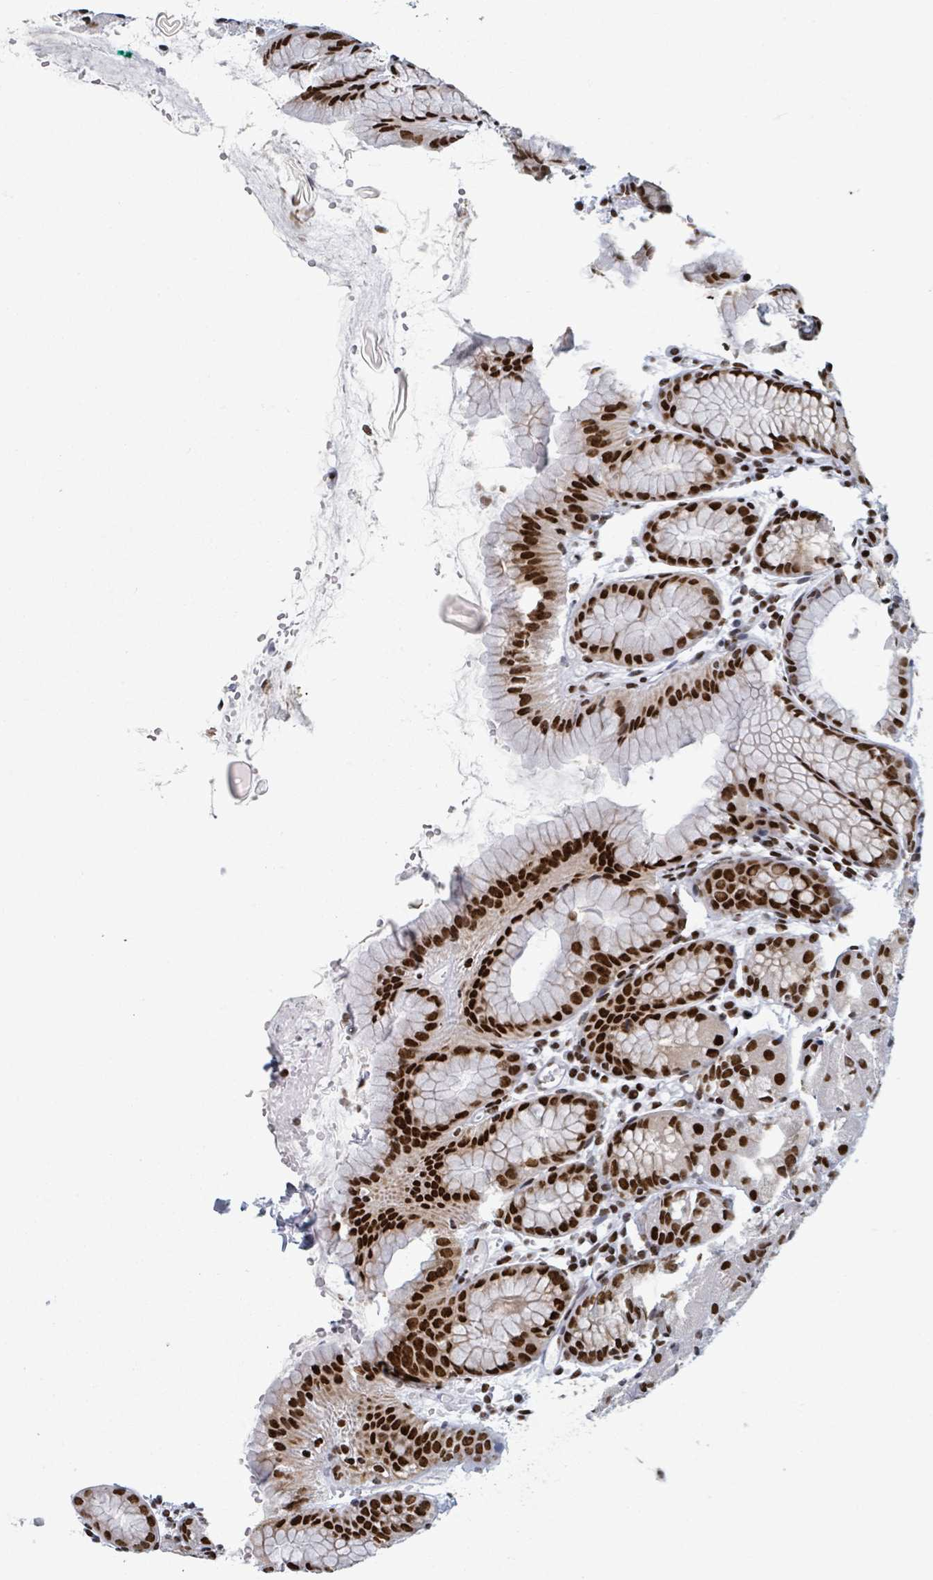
{"staining": {"intensity": "strong", "quantity": "25%-75%", "location": "nuclear"}, "tissue": "stomach", "cell_type": "Glandular cells", "image_type": "normal", "snomed": [{"axis": "morphology", "description": "Normal tissue, NOS"}, {"axis": "topography", "description": "Stomach, upper"}], "caption": "Immunohistochemical staining of benign human stomach displays 25%-75% levels of strong nuclear protein positivity in about 25%-75% of glandular cells.", "gene": "DHX16", "patient": {"sex": "male", "age": 47}}